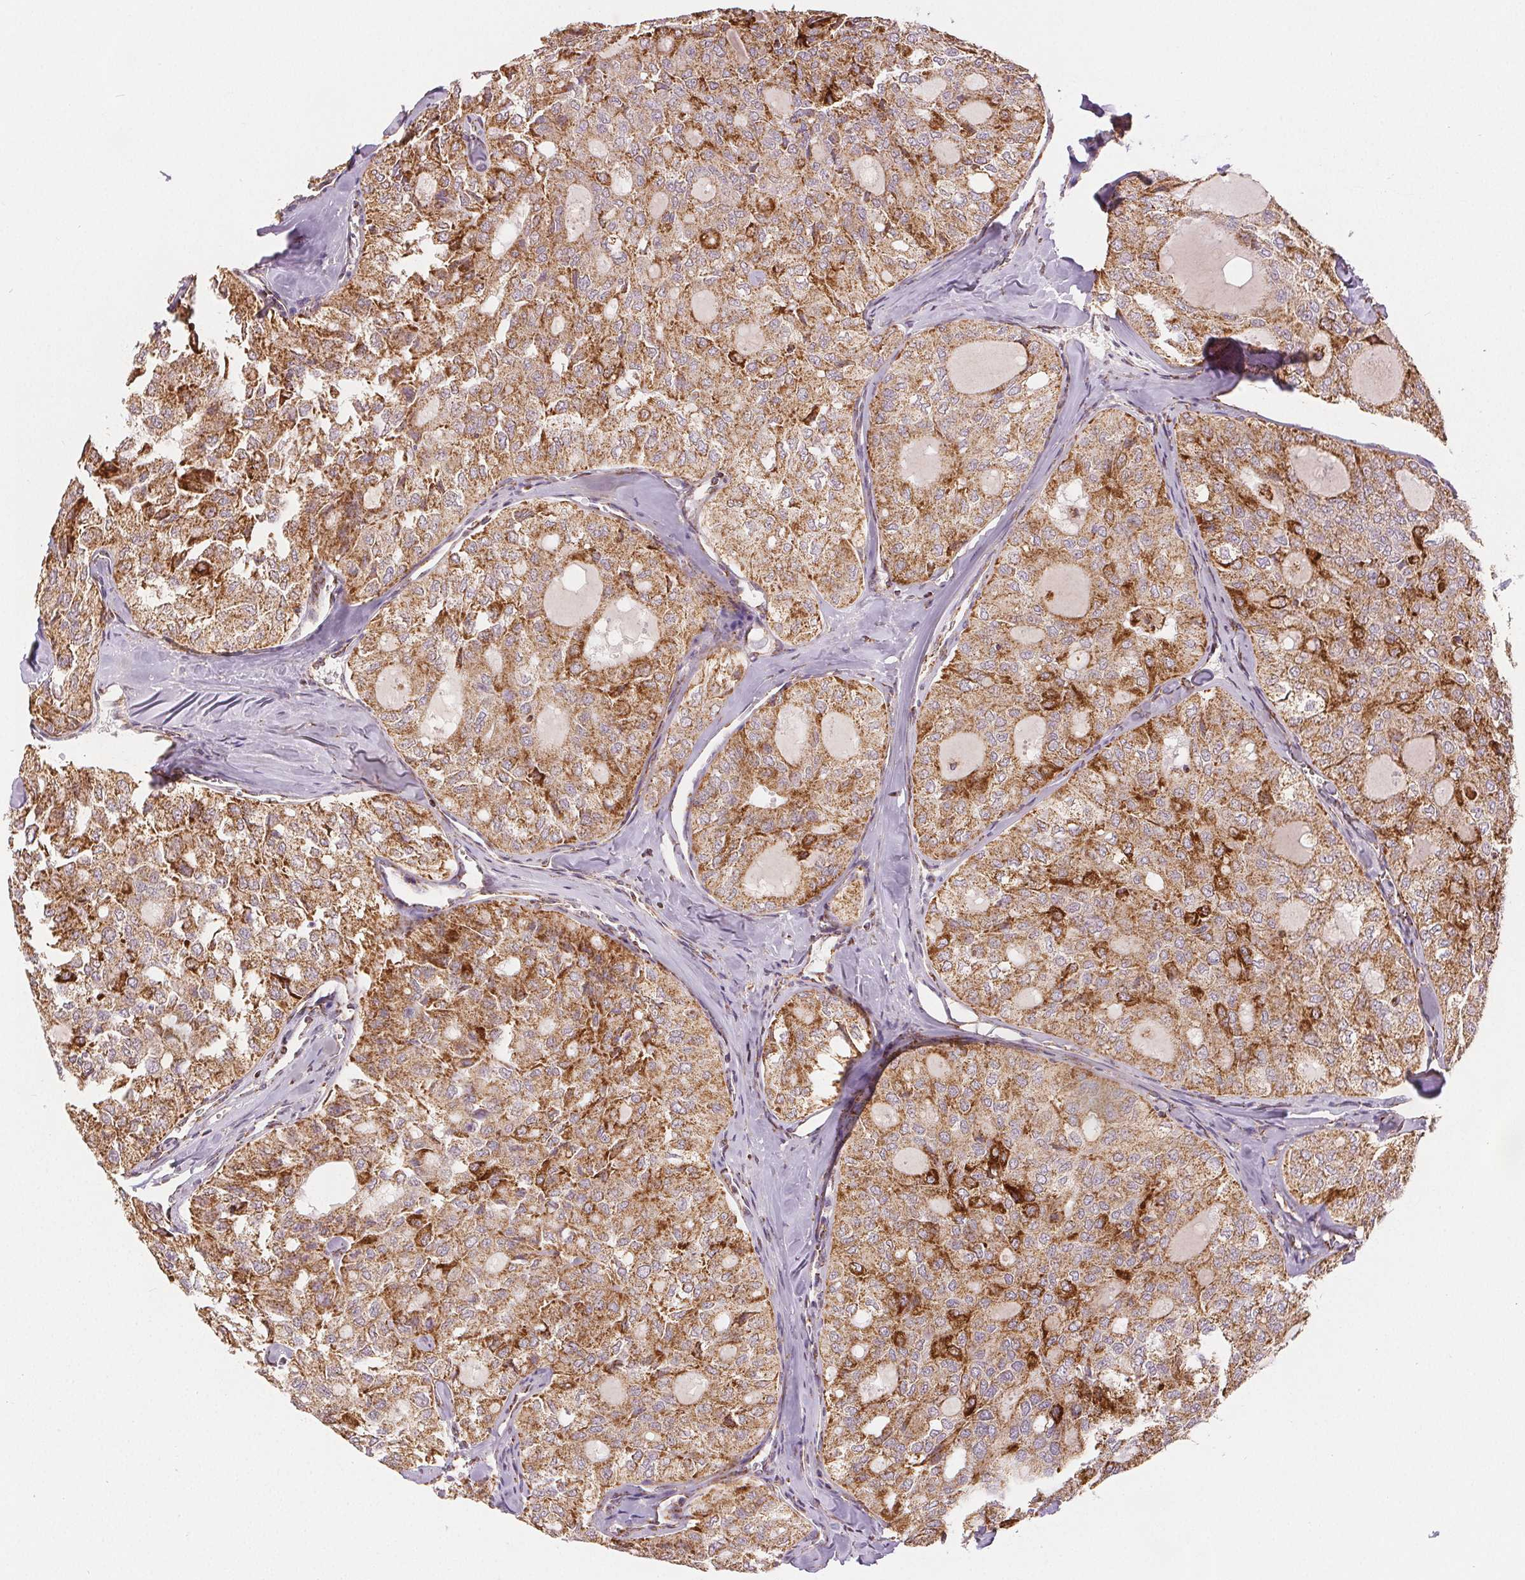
{"staining": {"intensity": "moderate", "quantity": ">75%", "location": "cytoplasmic/membranous"}, "tissue": "thyroid cancer", "cell_type": "Tumor cells", "image_type": "cancer", "snomed": [{"axis": "morphology", "description": "Follicular adenoma carcinoma, NOS"}, {"axis": "topography", "description": "Thyroid gland"}], "caption": "Immunohistochemical staining of human thyroid follicular adenoma carcinoma shows moderate cytoplasmic/membranous protein expression in approximately >75% of tumor cells. (Stains: DAB in brown, nuclei in blue, Microscopy: brightfield microscopy at high magnification).", "gene": "SDHB", "patient": {"sex": "male", "age": 75}}